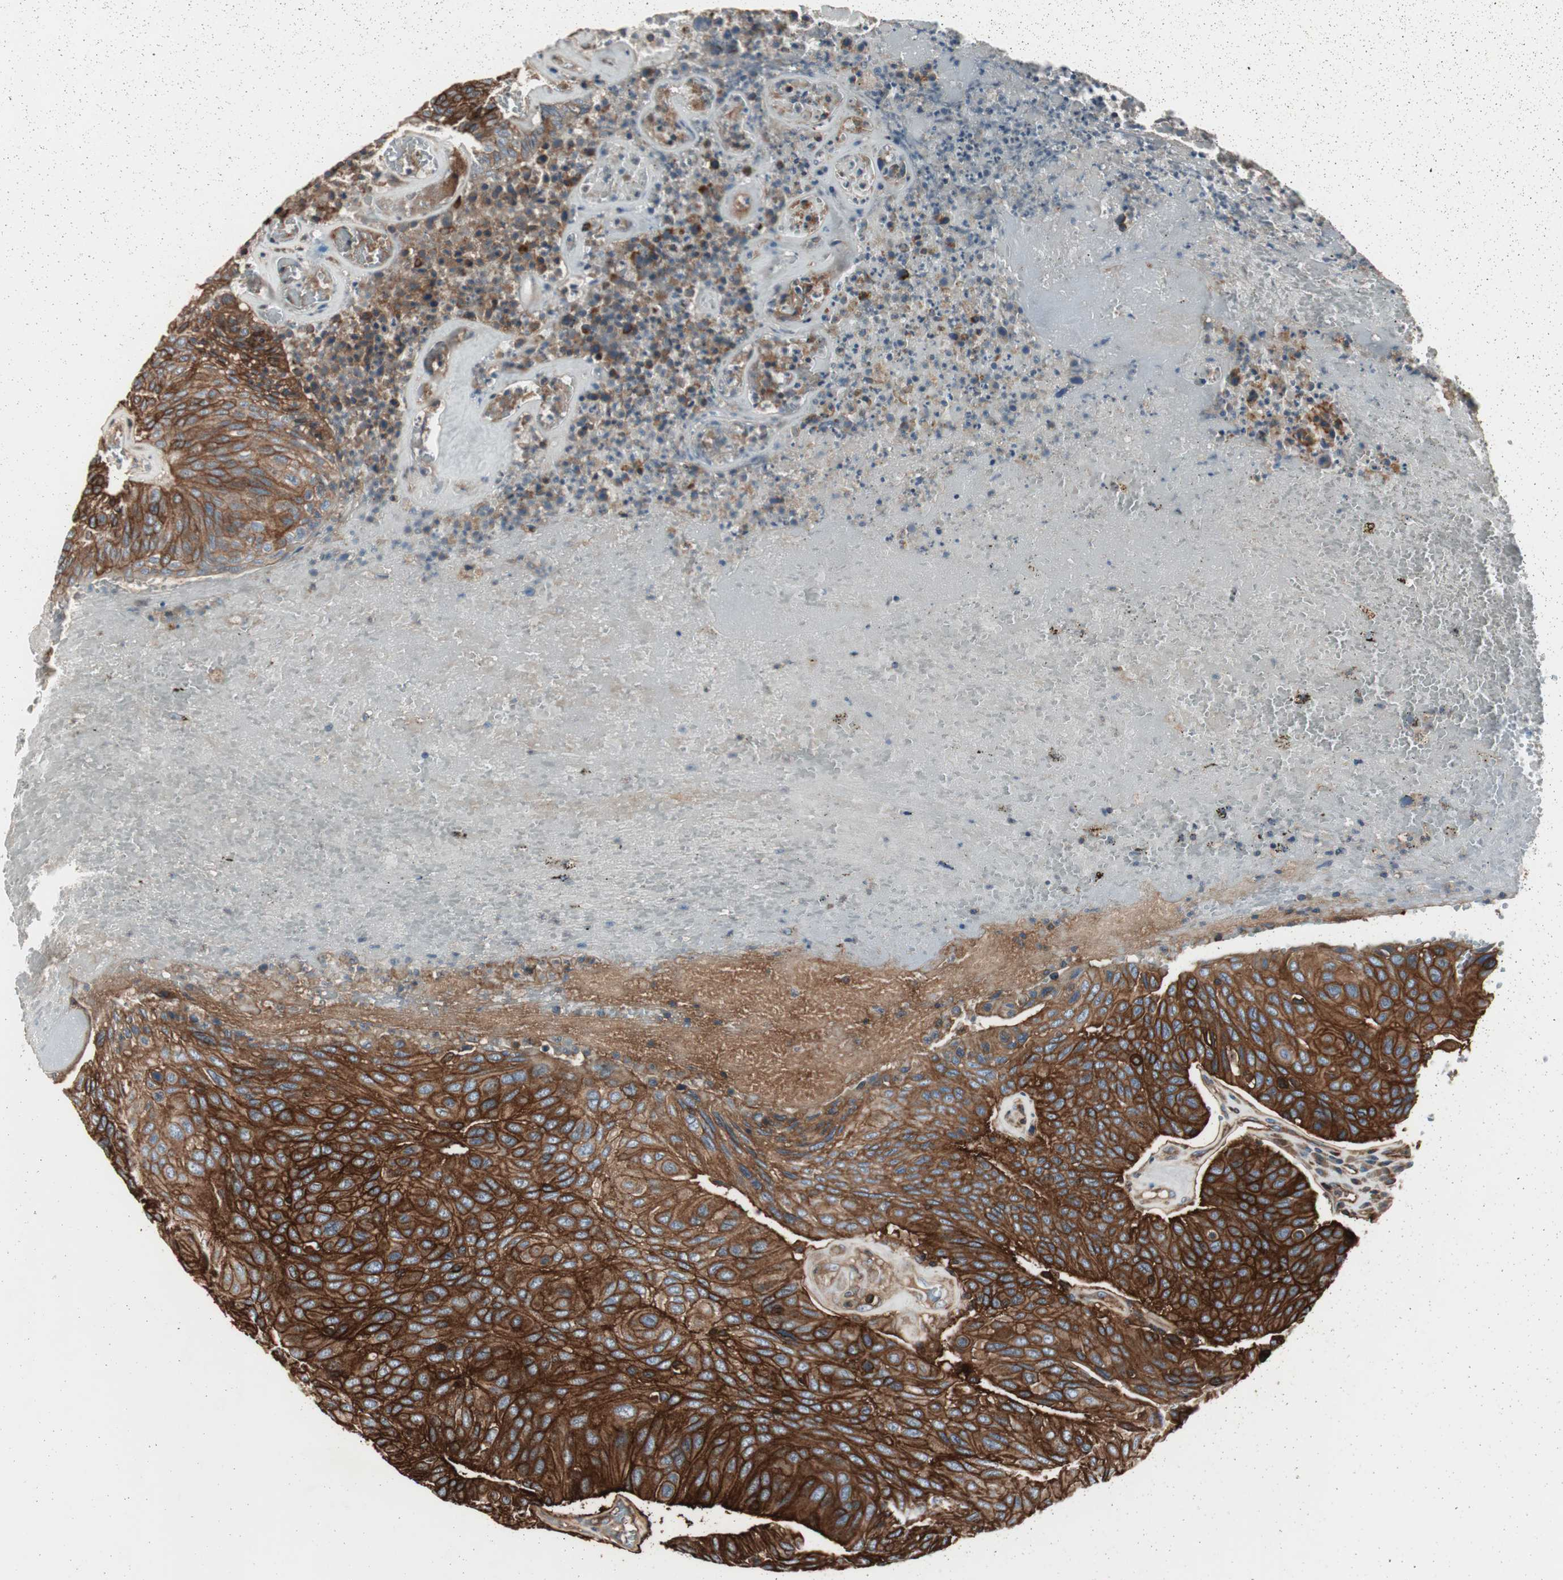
{"staining": {"intensity": "strong", "quantity": ">75%", "location": "cytoplasmic/membranous"}, "tissue": "urothelial cancer", "cell_type": "Tumor cells", "image_type": "cancer", "snomed": [{"axis": "morphology", "description": "Urothelial carcinoma, High grade"}, {"axis": "topography", "description": "Urinary bladder"}], "caption": "There is high levels of strong cytoplasmic/membranous expression in tumor cells of high-grade urothelial carcinoma, as demonstrated by immunohistochemical staining (brown color).", "gene": "B2M", "patient": {"sex": "male", "age": 66}}